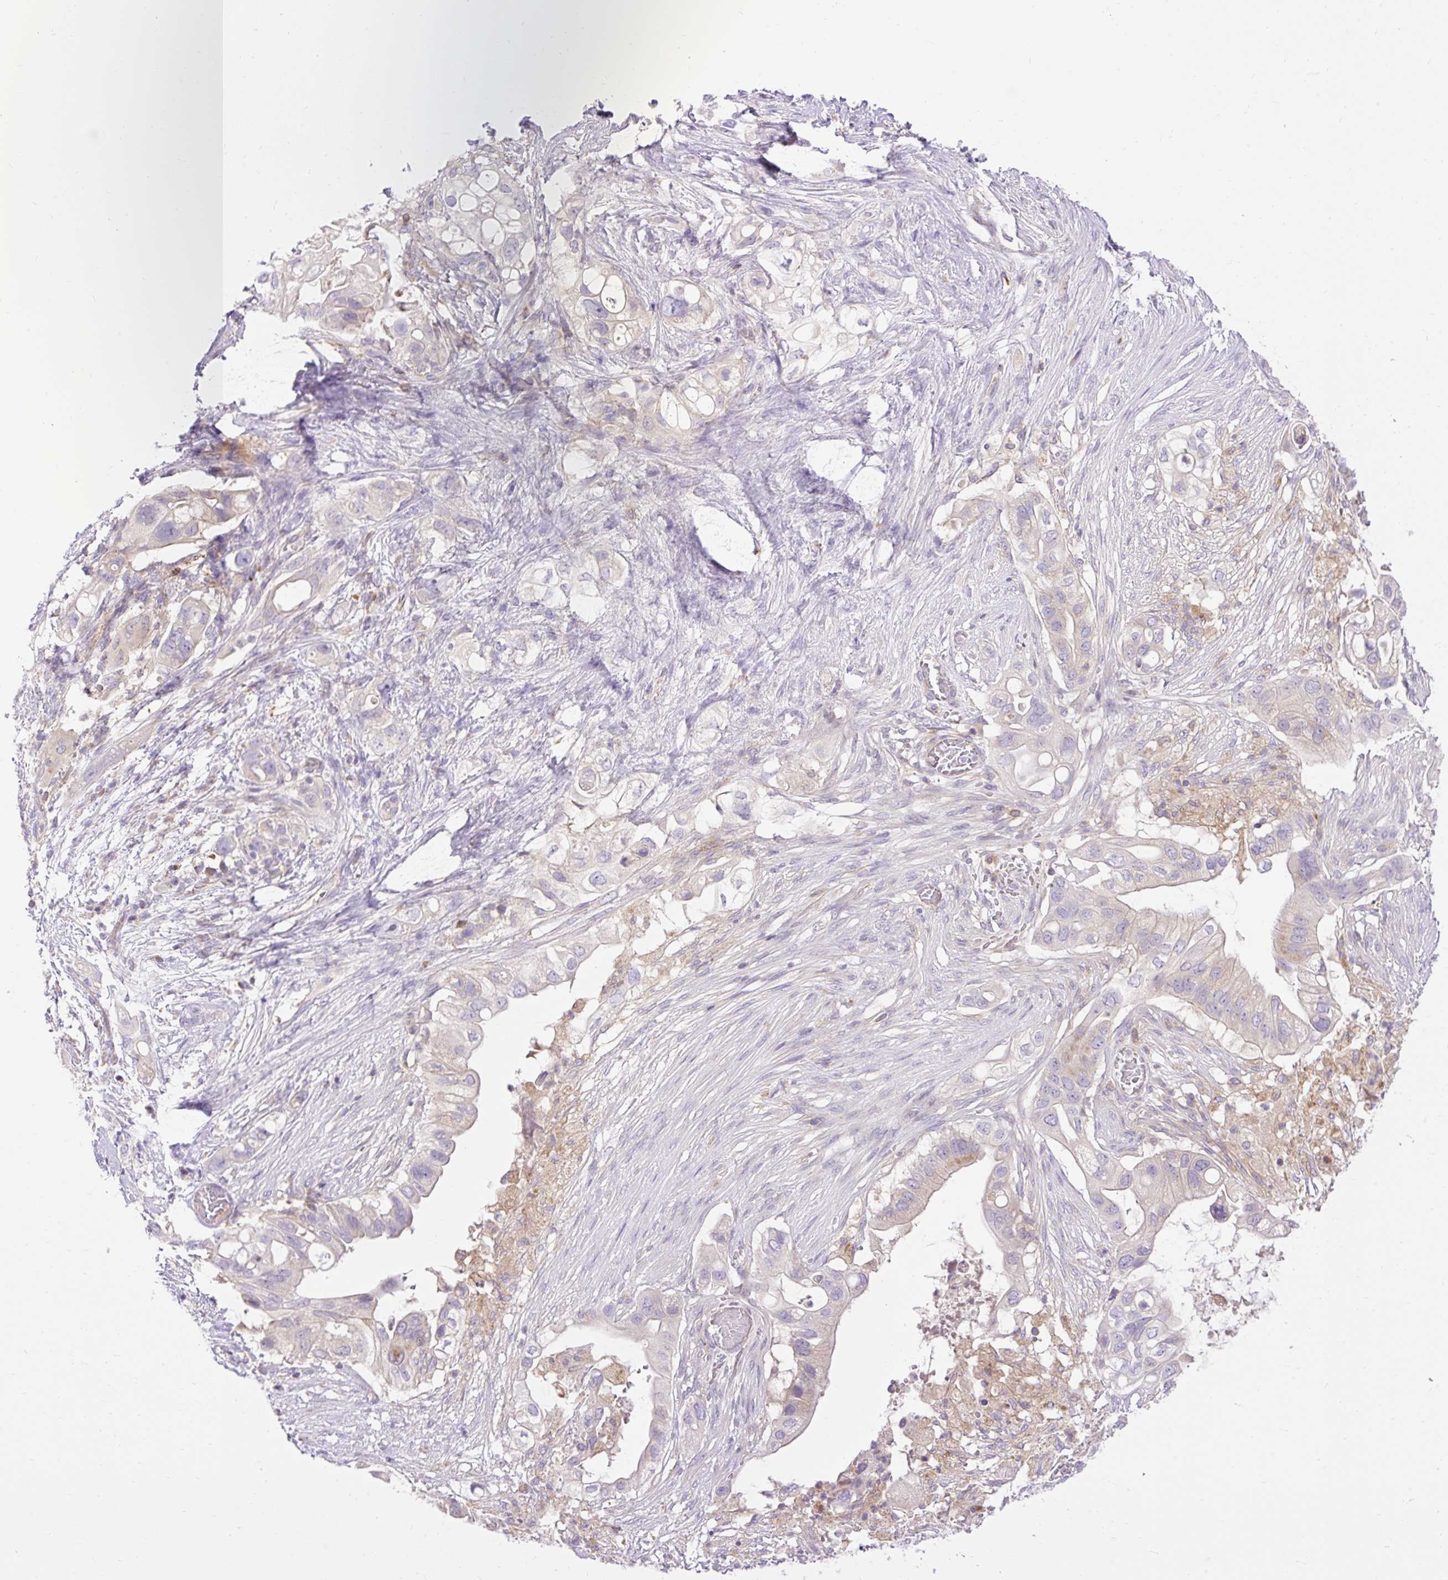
{"staining": {"intensity": "weak", "quantity": "<25%", "location": "cytoplasmic/membranous"}, "tissue": "pancreatic cancer", "cell_type": "Tumor cells", "image_type": "cancer", "snomed": [{"axis": "morphology", "description": "Adenocarcinoma, NOS"}, {"axis": "topography", "description": "Pancreas"}], "caption": "High power microscopy image of an IHC micrograph of adenocarcinoma (pancreatic), revealing no significant staining in tumor cells. (DAB immunohistochemistry, high magnification).", "gene": "HEXB", "patient": {"sex": "female", "age": 72}}